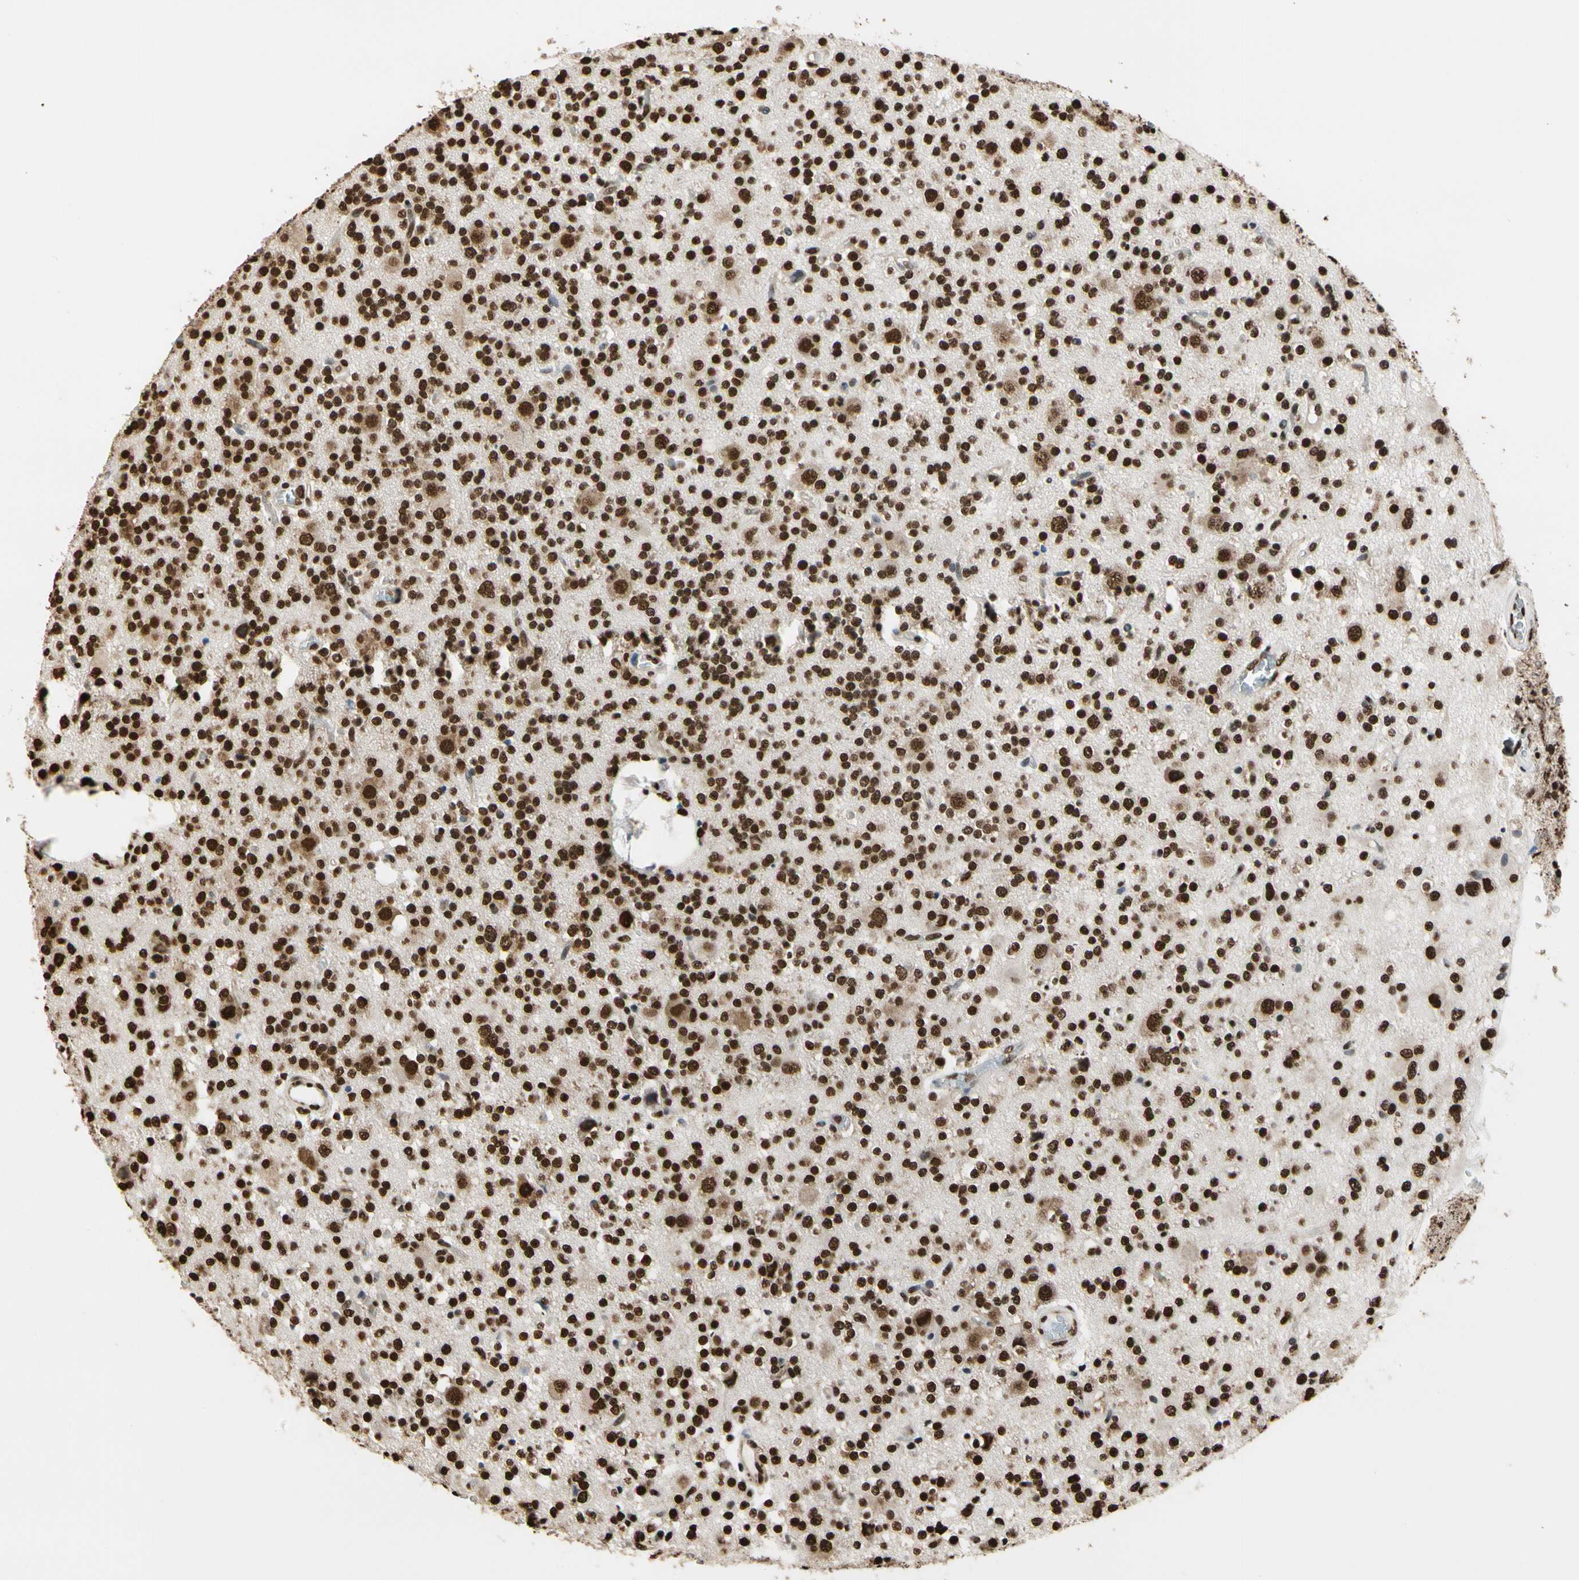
{"staining": {"intensity": "strong", "quantity": ">75%", "location": "nuclear"}, "tissue": "glioma", "cell_type": "Tumor cells", "image_type": "cancer", "snomed": [{"axis": "morphology", "description": "Glioma, malignant, High grade"}, {"axis": "topography", "description": "Brain"}], "caption": "Strong nuclear protein expression is identified in about >75% of tumor cells in glioma. The protein of interest is stained brown, and the nuclei are stained in blue (DAB IHC with brightfield microscopy, high magnification).", "gene": "HNRNPK", "patient": {"sex": "male", "age": 47}}